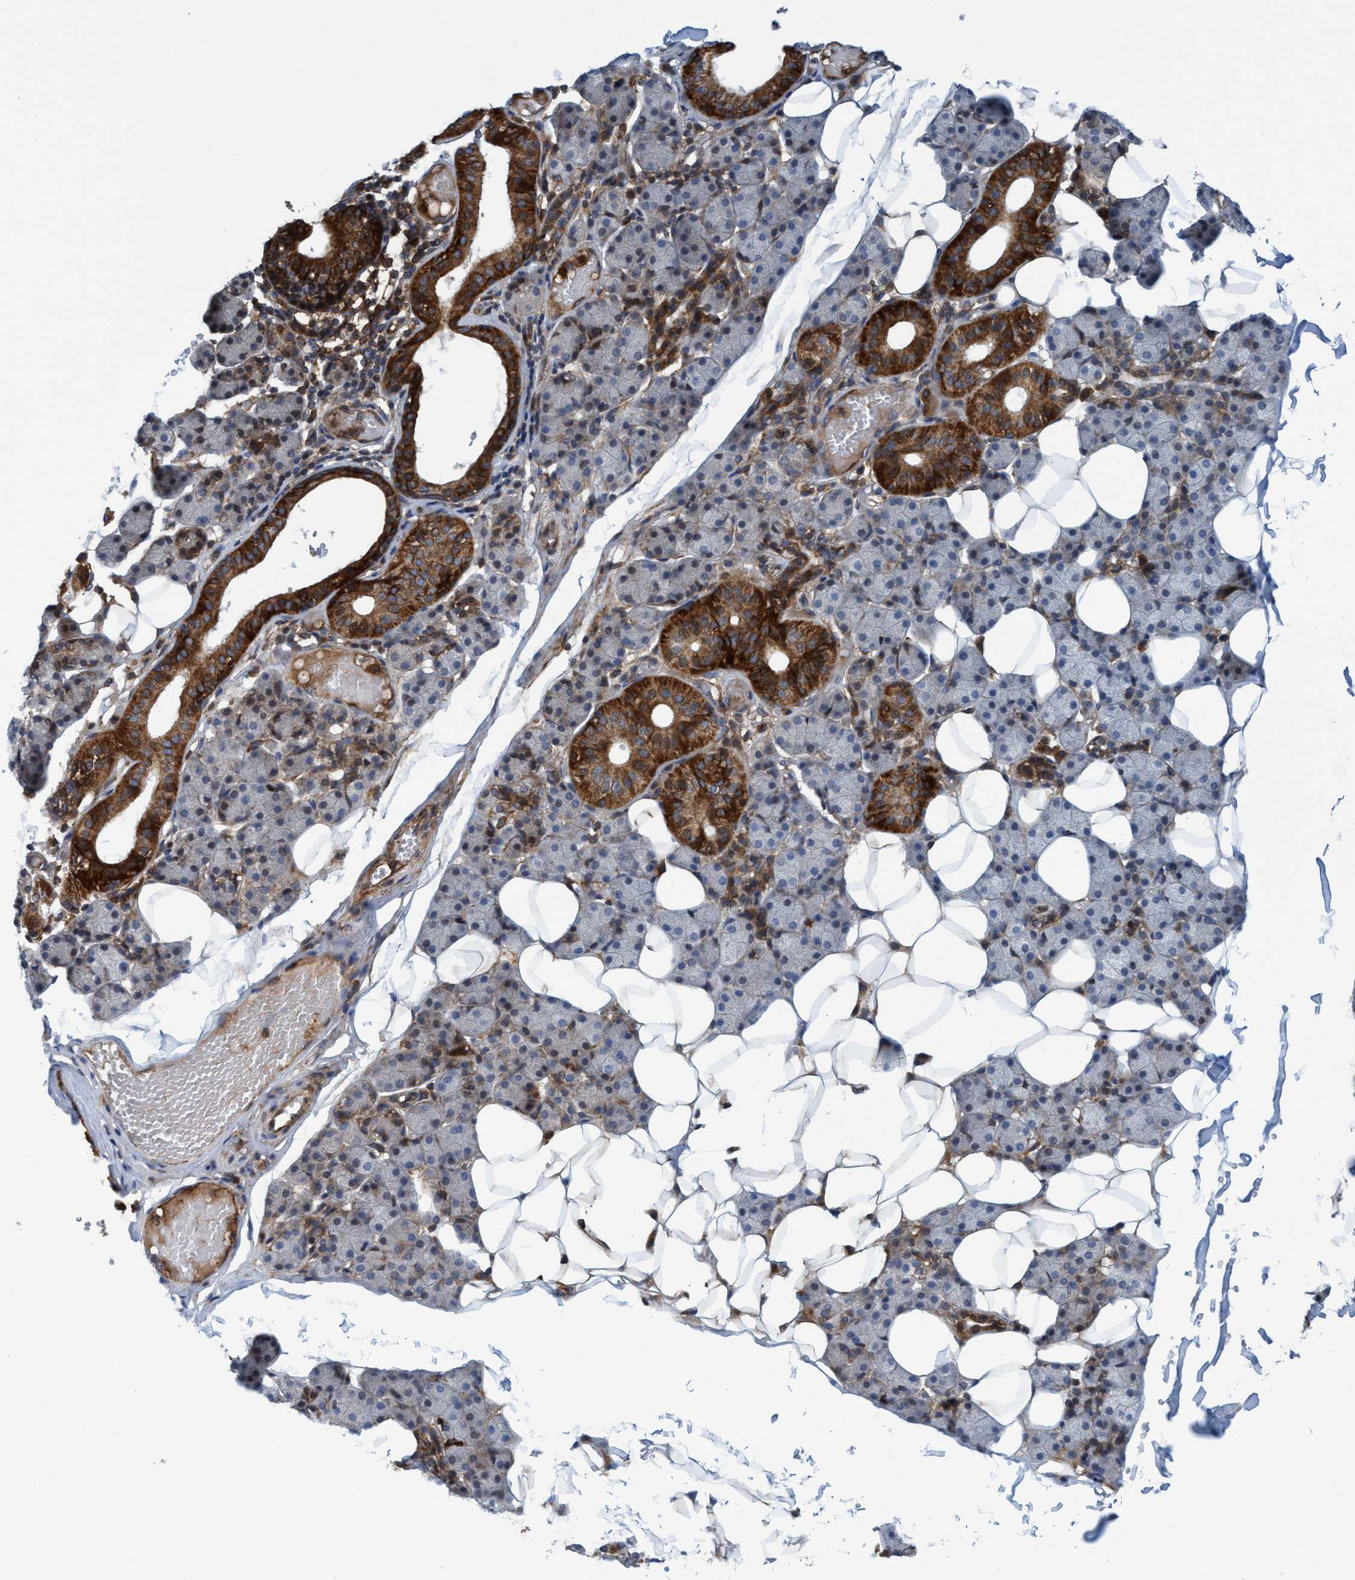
{"staining": {"intensity": "strong", "quantity": "25%-75%", "location": "cytoplasmic/membranous"}, "tissue": "salivary gland", "cell_type": "Glandular cells", "image_type": "normal", "snomed": [{"axis": "morphology", "description": "Normal tissue, NOS"}, {"axis": "topography", "description": "Salivary gland"}], "caption": "IHC staining of benign salivary gland, which shows high levels of strong cytoplasmic/membranous staining in about 25%-75% of glandular cells indicating strong cytoplasmic/membranous protein expression. The staining was performed using DAB (brown) for protein detection and nuclei were counterstained in hematoxylin (blue).", "gene": "SLC16A3", "patient": {"sex": "female", "age": 33}}